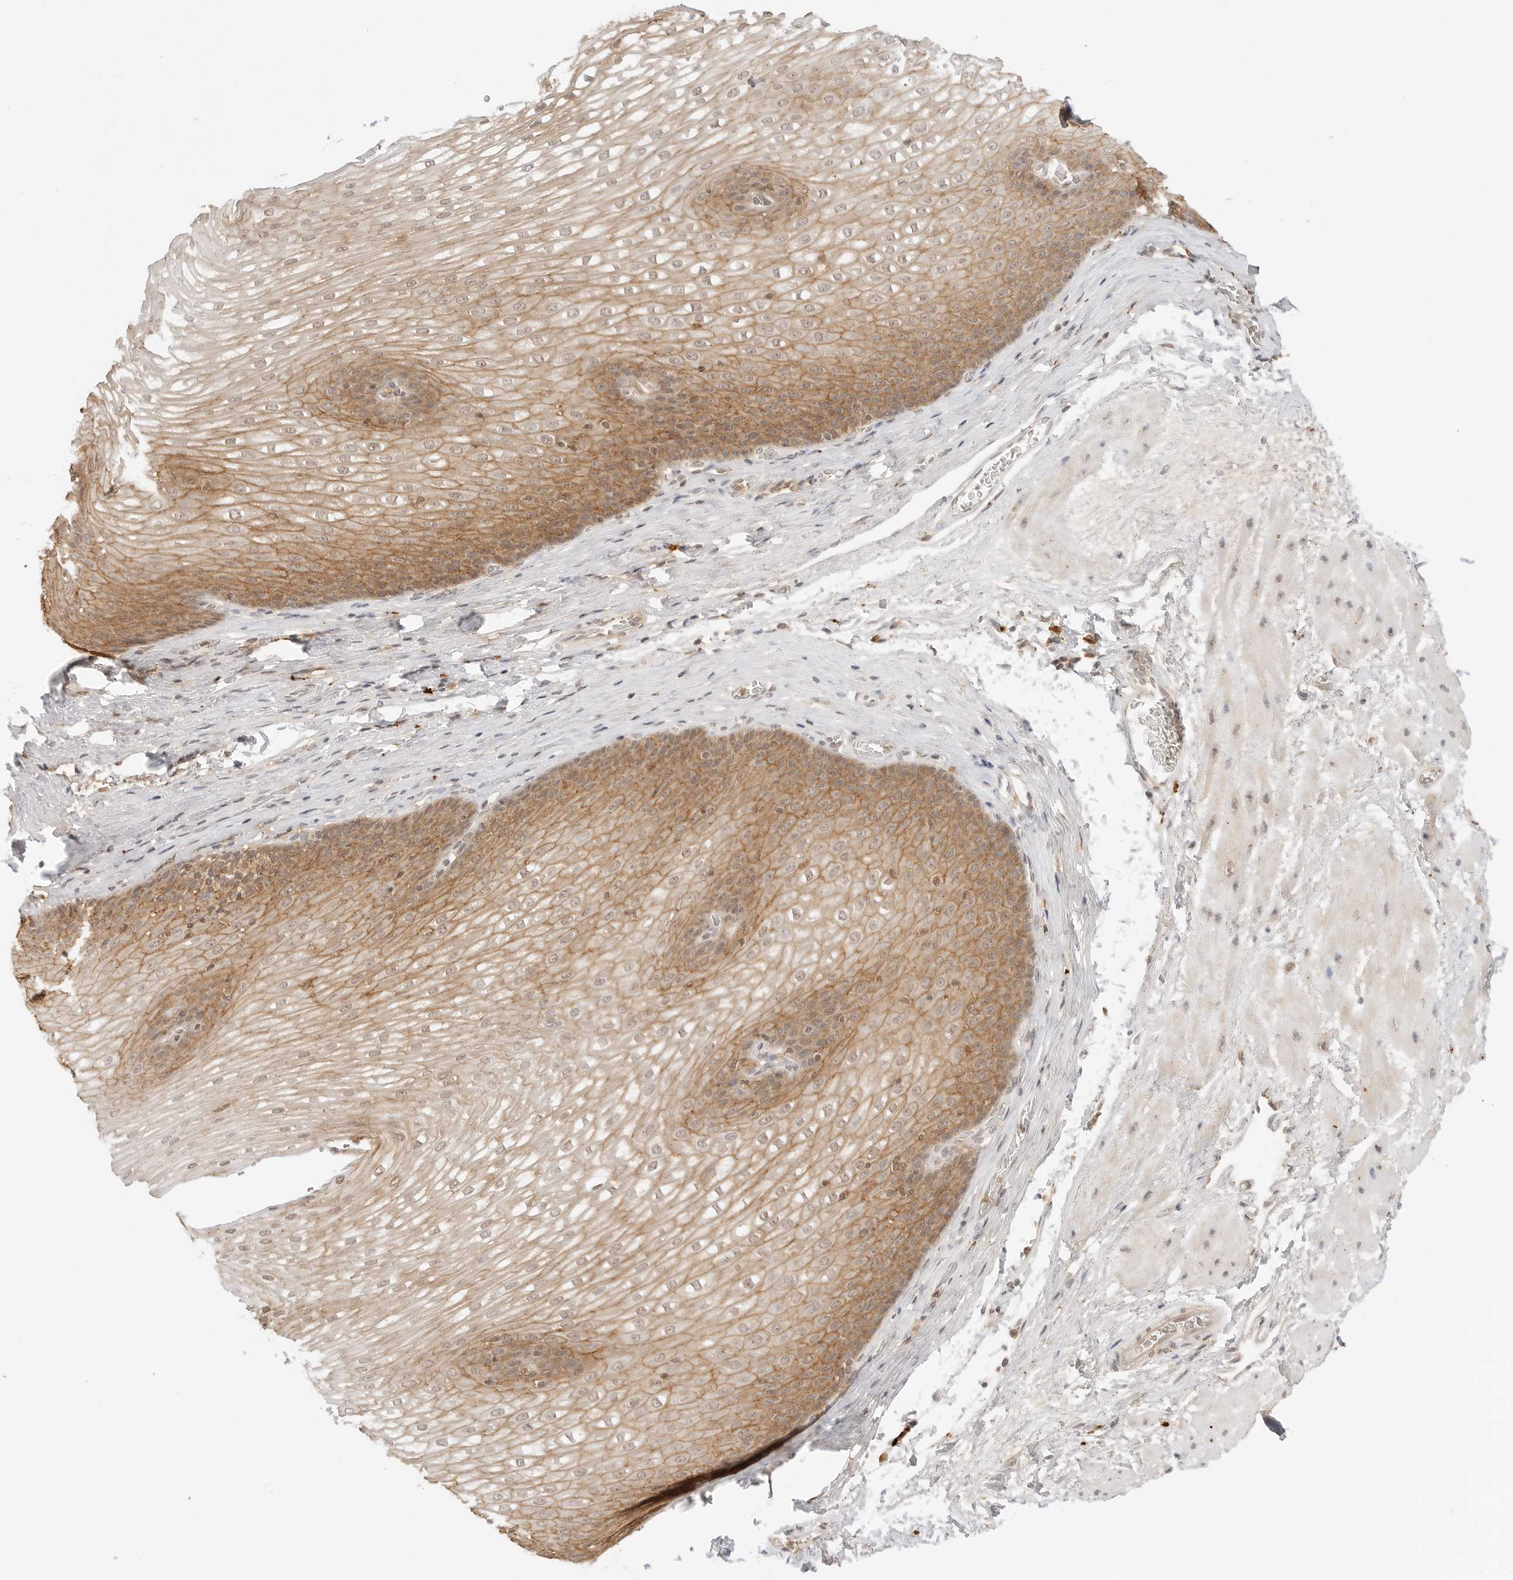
{"staining": {"intensity": "moderate", "quantity": ">75%", "location": "cytoplasmic/membranous"}, "tissue": "esophagus", "cell_type": "Squamous epithelial cells", "image_type": "normal", "snomed": [{"axis": "morphology", "description": "Normal tissue, NOS"}, {"axis": "topography", "description": "Esophagus"}], "caption": "Esophagus stained with a brown dye exhibits moderate cytoplasmic/membranous positive positivity in approximately >75% of squamous epithelial cells.", "gene": "EPHA1", "patient": {"sex": "male", "age": 48}}